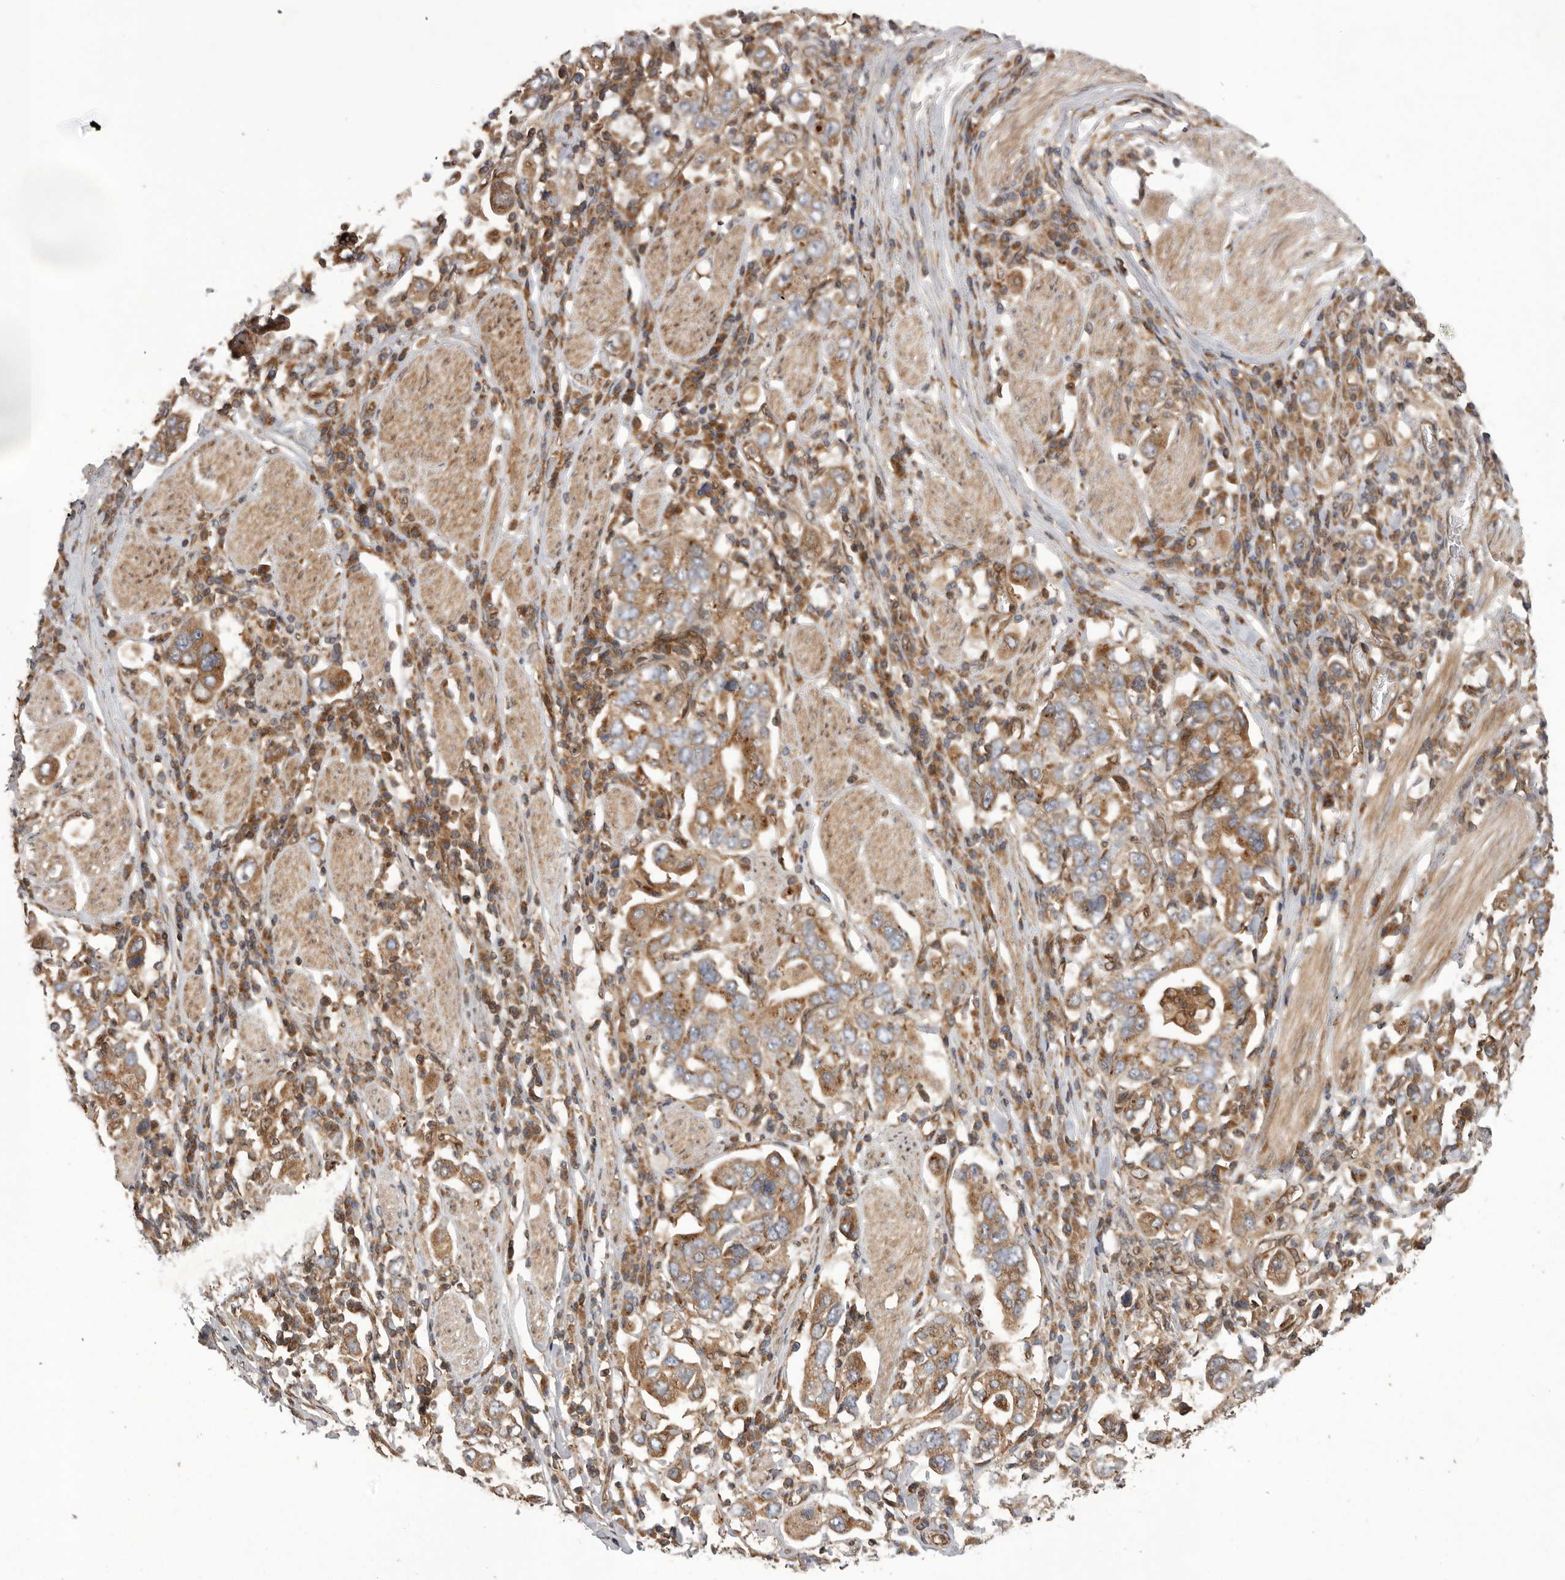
{"staining": {"intensity": "moderate", "quantity": ">75%", "location": "cytoplasmic/membranous"}, "tissue": "stomach cancer", "cell_type": "Tumor cells", "image_type": "cancer", "snomed": [{"axis": "morphology", "description": "Adenocarcinoma, NOS"}, {"axis": "topography", "description": "Stomach, upper"}], "caption": "Moderate cytoplasmic/membranous positivity for a protein is present in about >75% of tumor cells of stomach cancer using IHC.", "gene": "DHDDS", "patient": {"sex": "male", "age": 62}}